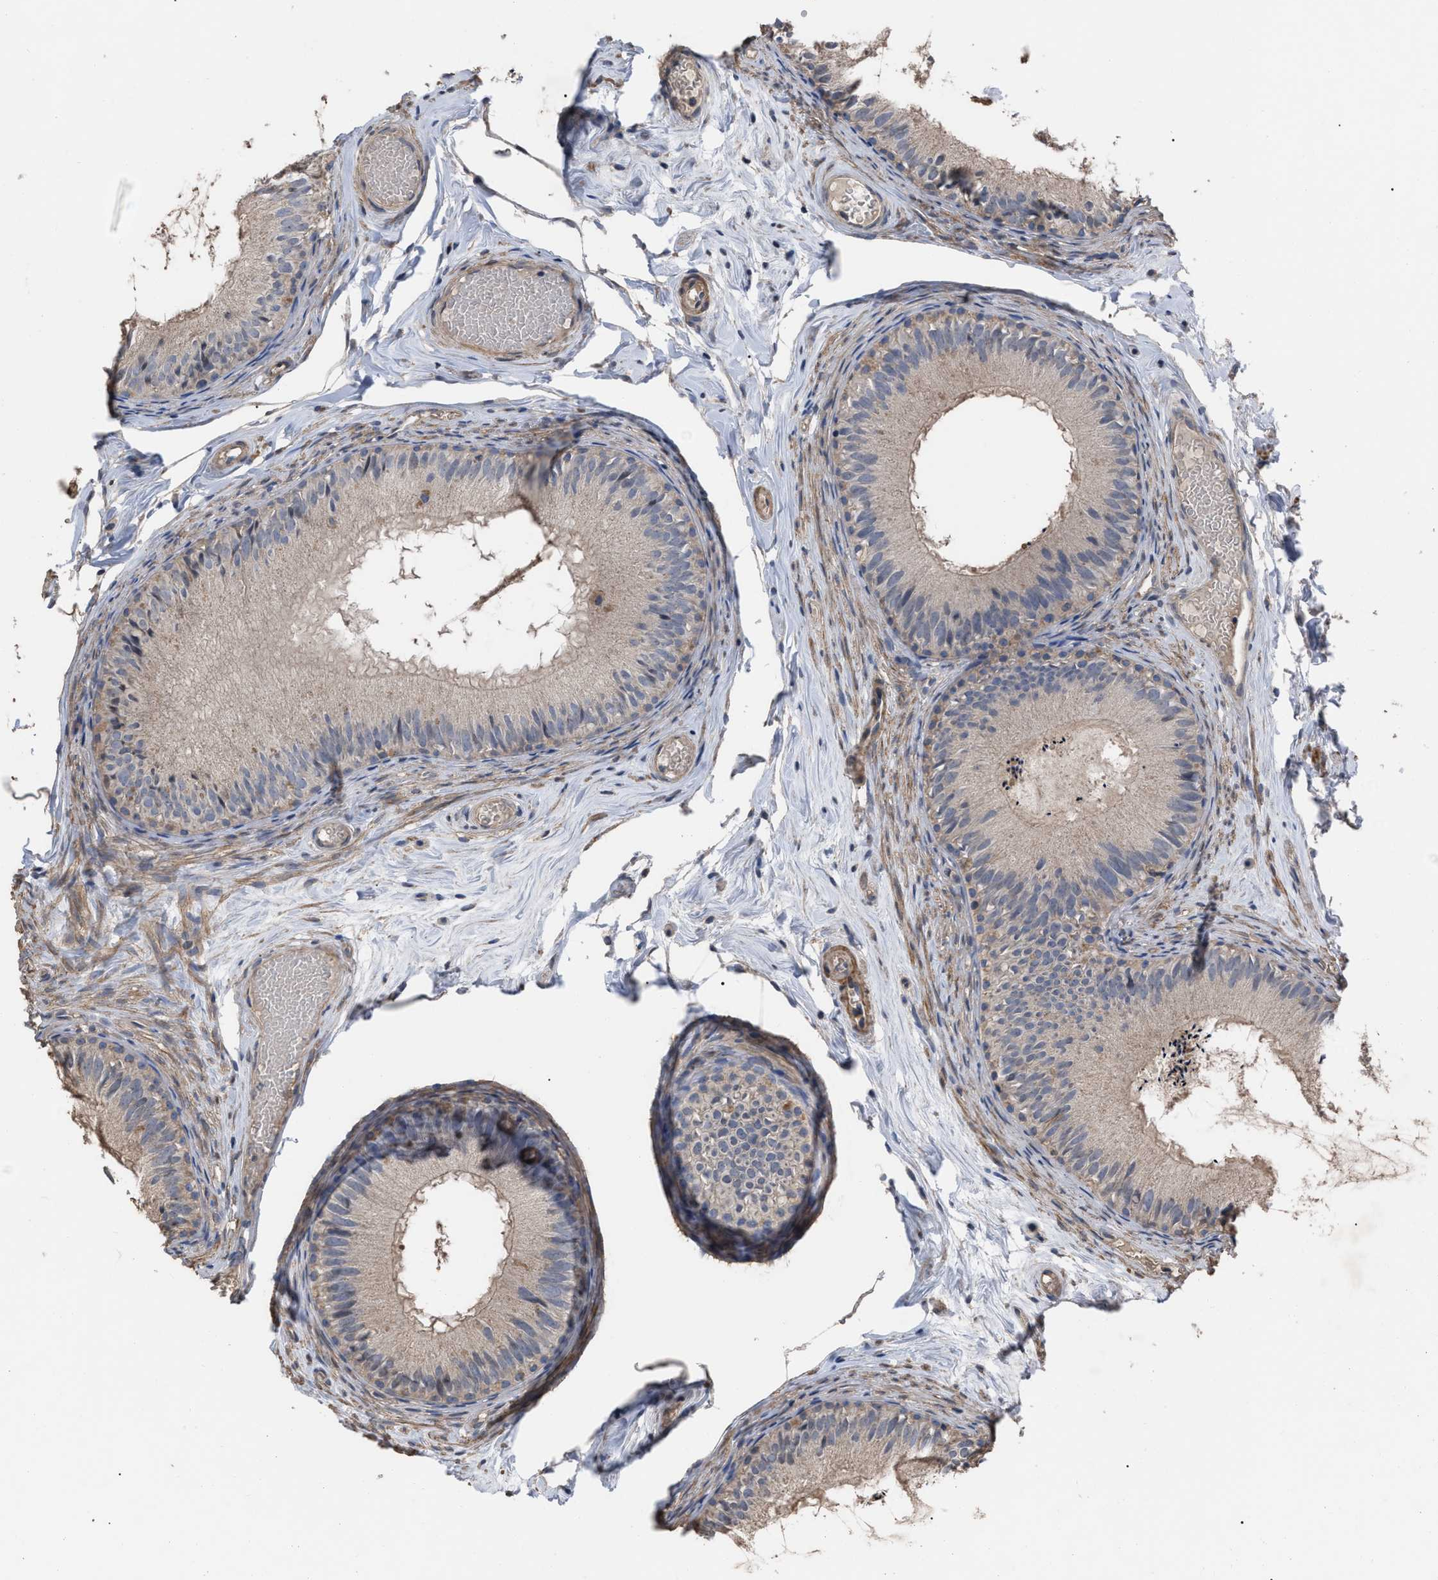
{"staining": {"intensity": "weak", "quantity": ">75%", "location": "cytoplasmic/membranous"}, "tissue": "epididymis", "cell_type": "Glandular cells", "image_type": "normal", "snomed": [{"axis": "morphology", "description": "Normal tissue, NOS"}, {"axis": "topography", "description": "Epididymis"}], "caption": "A low amount of weak cytoplasmic/membranous staining is seen in approximately >75% of glandular cells in normal epididymis. (Brightfield microscopy of DAB IHC at high magnification).", "gene": "BTN2A1", "patient": {"sex": "male", "age": 46}}